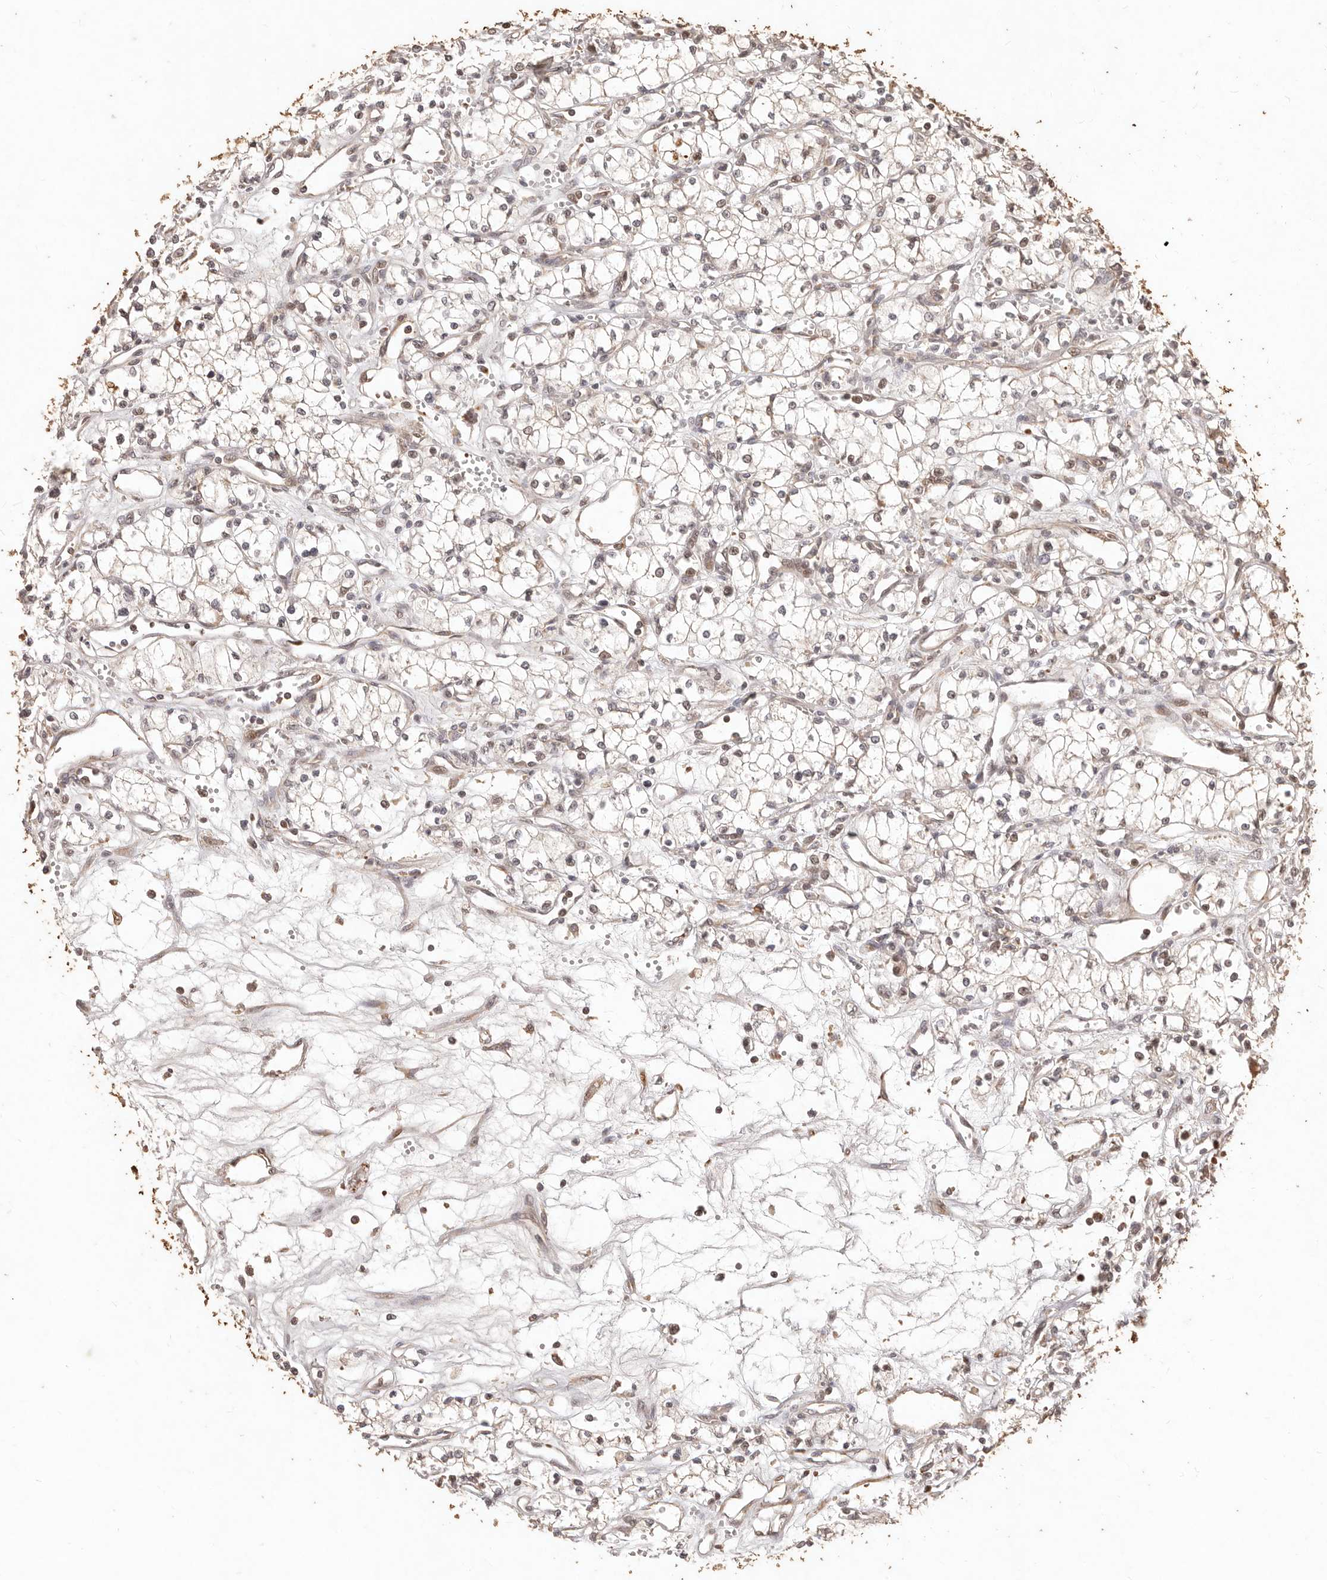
{"staining": {"intensity": "negative", "quantity": "none", "location": "none"}, "tissue": "renal cancer", "cell_type": "Tumor cells", "image_type": "cancer", "snomed": [{"axis": "morphology", "description": "Adenocarcinoma, NOS"}, {"axis": "topography", "description": "Kidney"}], "caption": "Immunohistochemistry of human renal cancer reveals no staining in tumor cells.", "gene": "KIF9", "patient": {"sex": "male", "age": 59}}